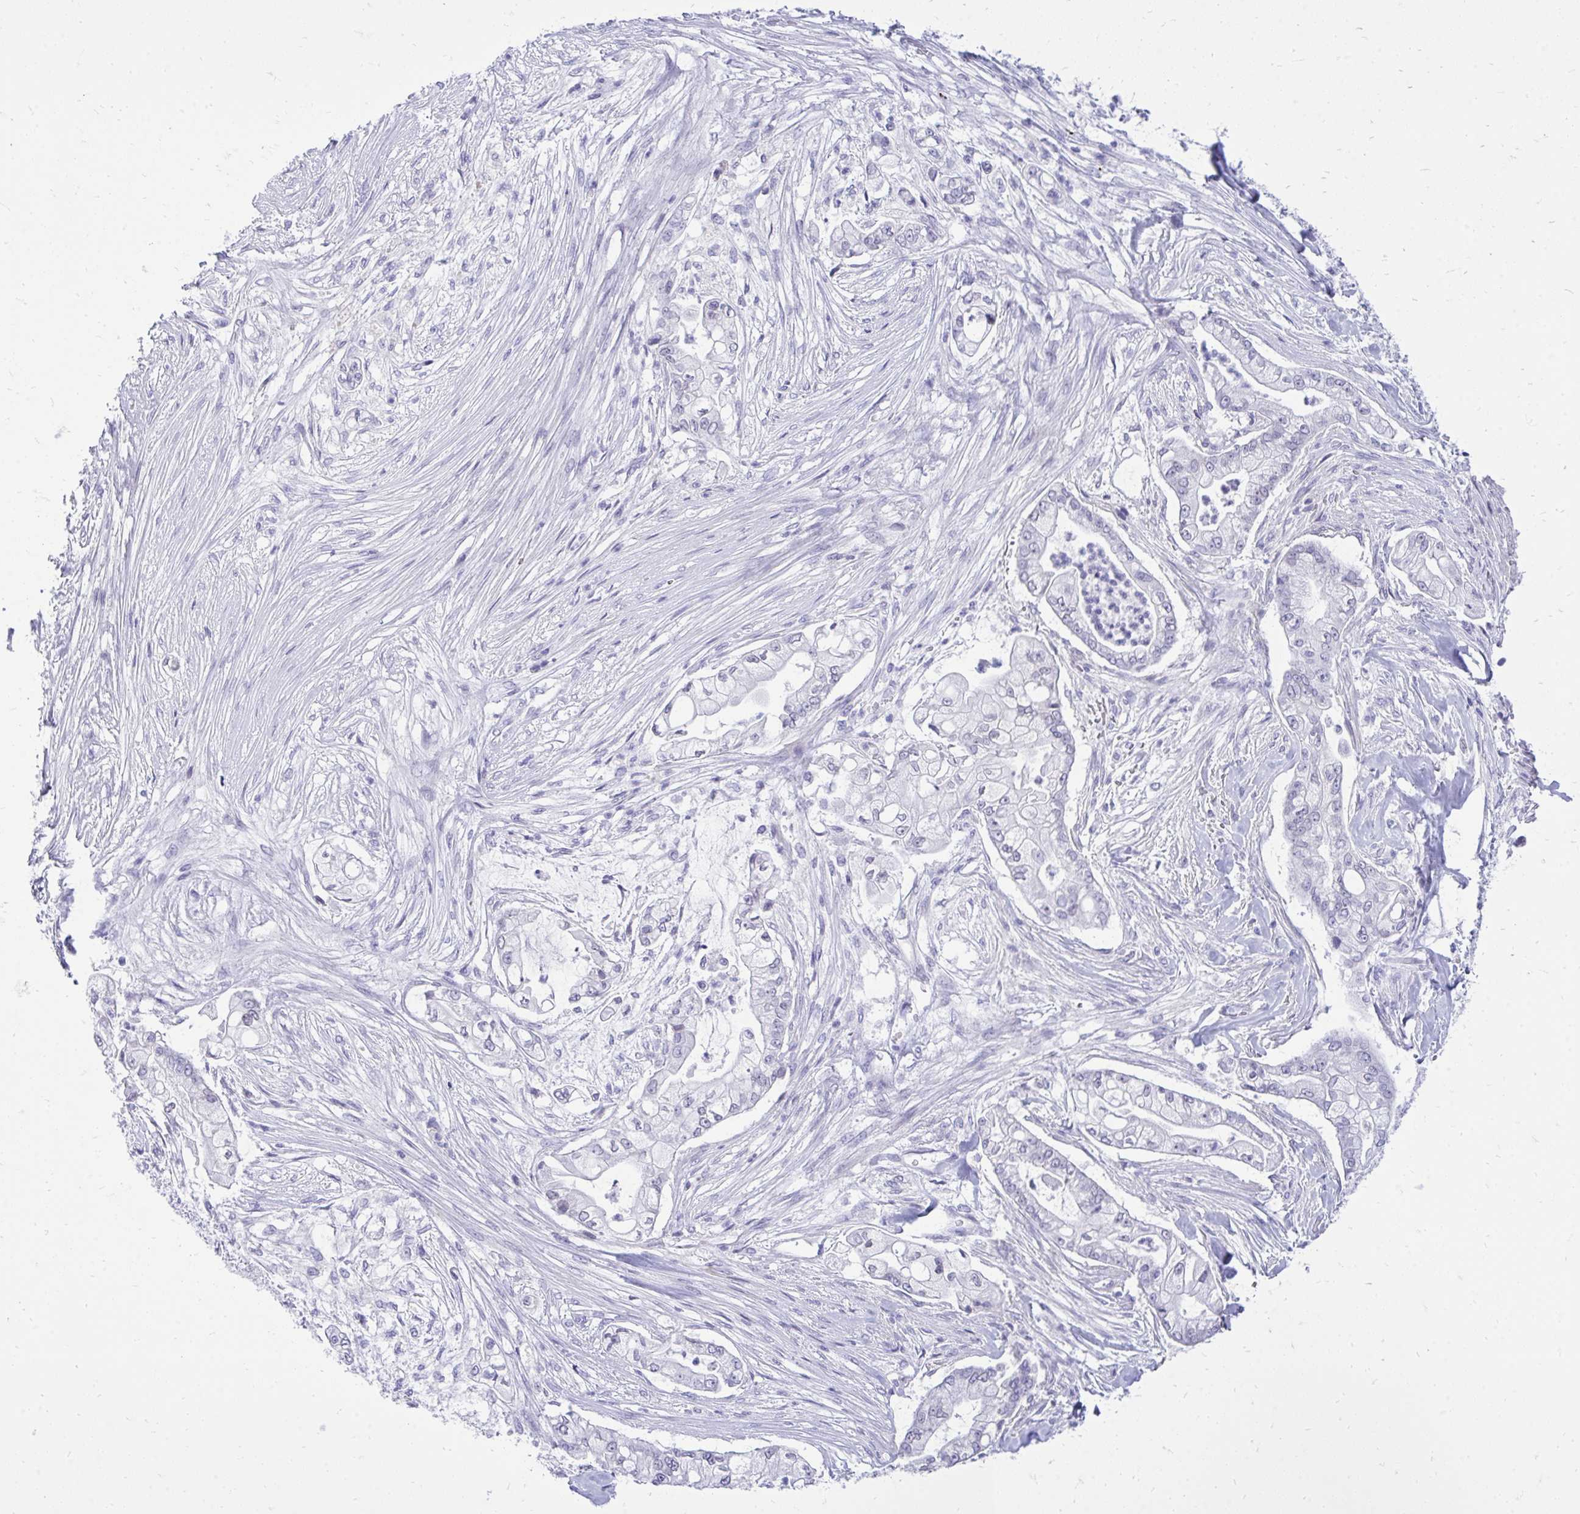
{"staining": {"intensity": "negative", "quantity": "none", "location": "none"}, "tissue": "pancreatic cancer", "cell_type": "Tumor cells", "image_type": "cancer", "snomed": [{"axis": "morphology", "description": "Adenocarcinoma, NOS"}, {"axis": "topography", "description": "Pancreas"}], "caption": "An IHC image of pancreatic cancer (adenocarcinoma) is shown. There is no staining in tumor cells of pancreatic cancer (adenocarcinoma).", "gene": "GABRA1", "patient": {"sex": "female", "age": 69}}